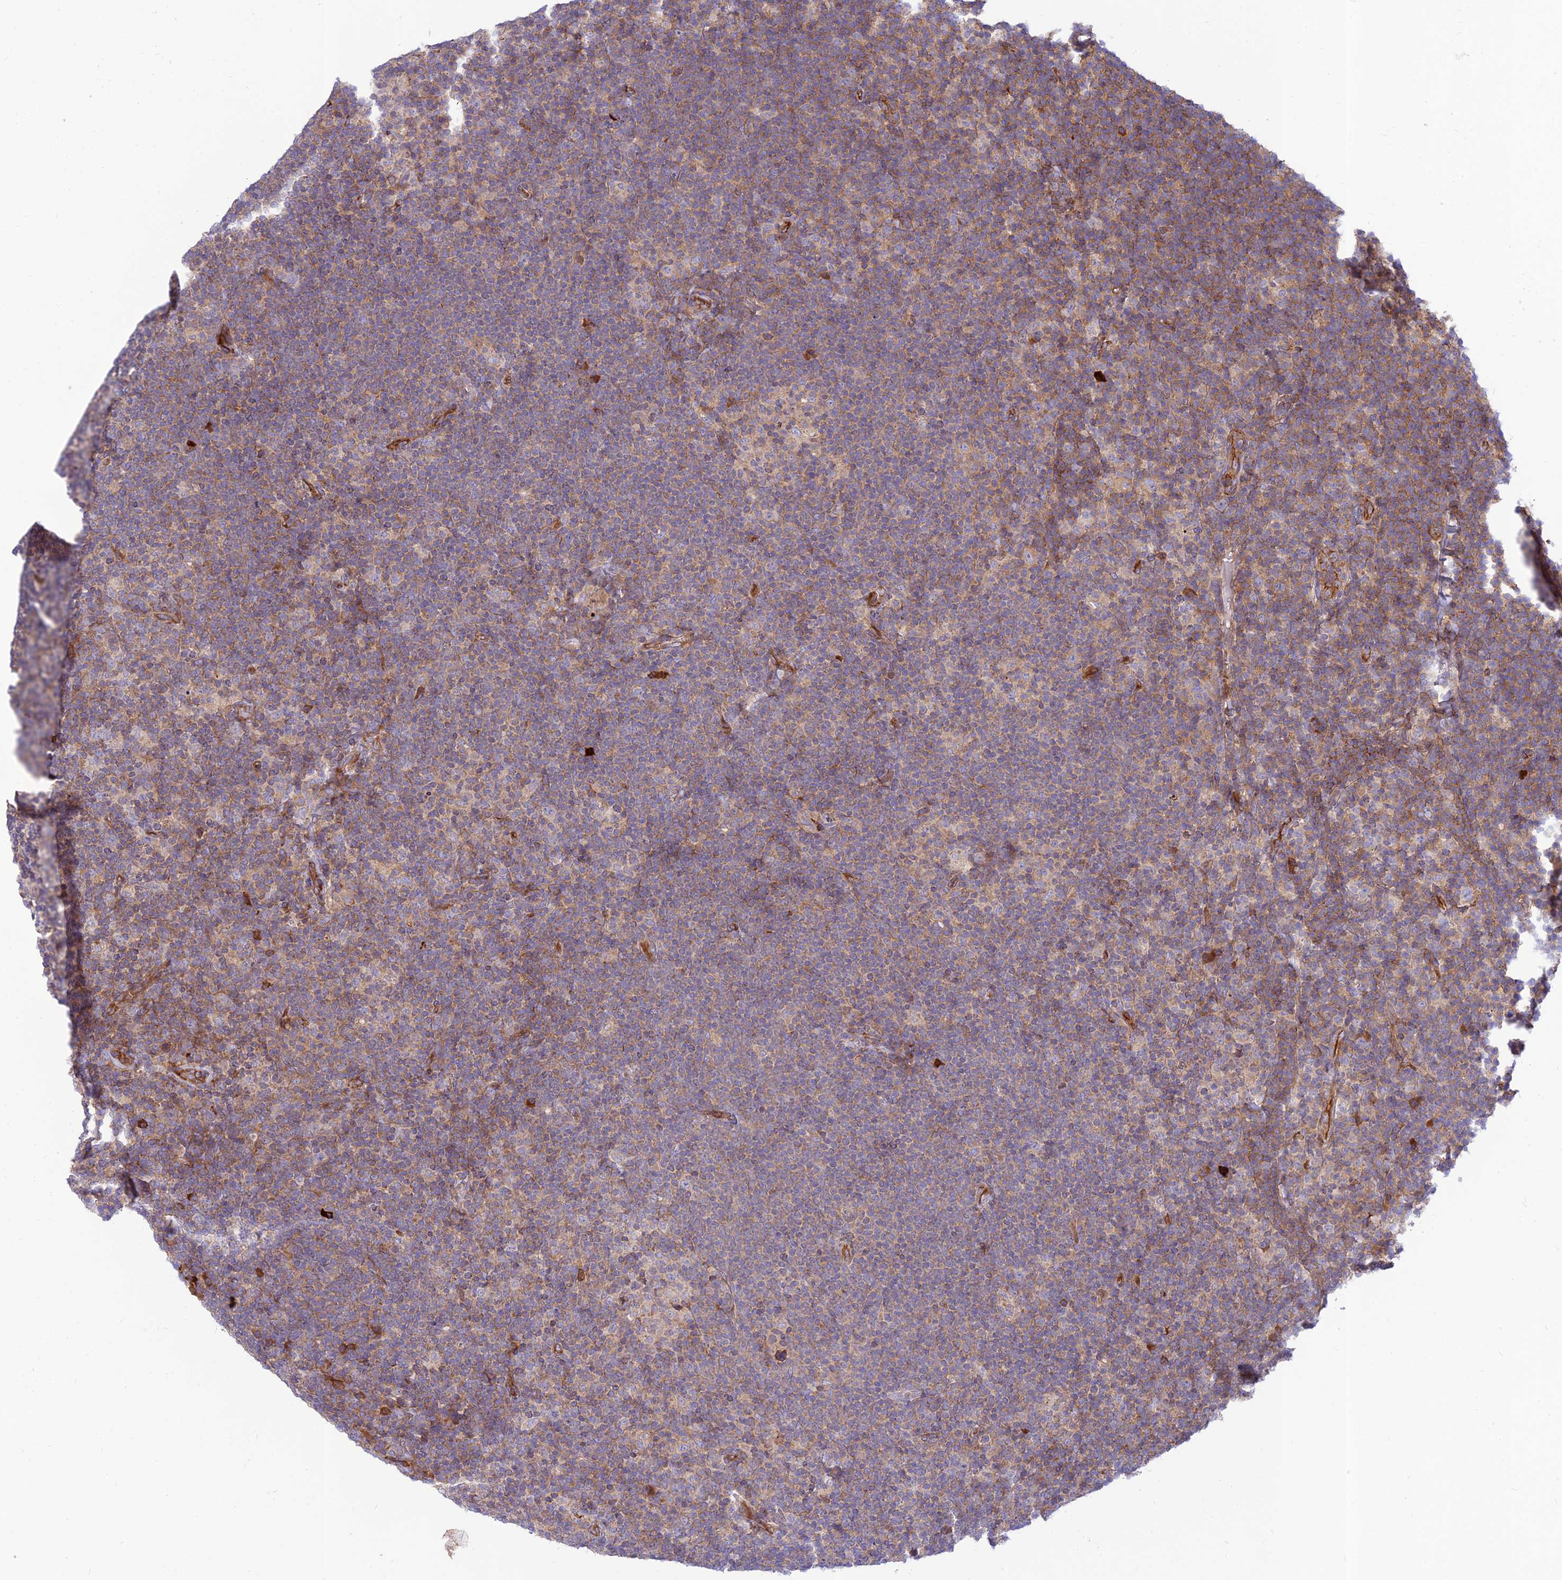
{"staining": {"intensity": "weak", "quantity": "<25%", "location": "cytoplasmic/membranous"}, "tissue": "lymphoma", "cell_type": "Tumor cells", "image_type": "cancer", "snomed": [{"axis": "morphology", "description": "Hodgkin's disease, NOS"}, {"axis": "topography", "description": "Lymph node"}], "caption": "A photomicrograph of human Hodgkin's disease is negative for staining in tumor cells.", "gene": "PIMREG", "patient": {"sex": "female", "age": 57}}